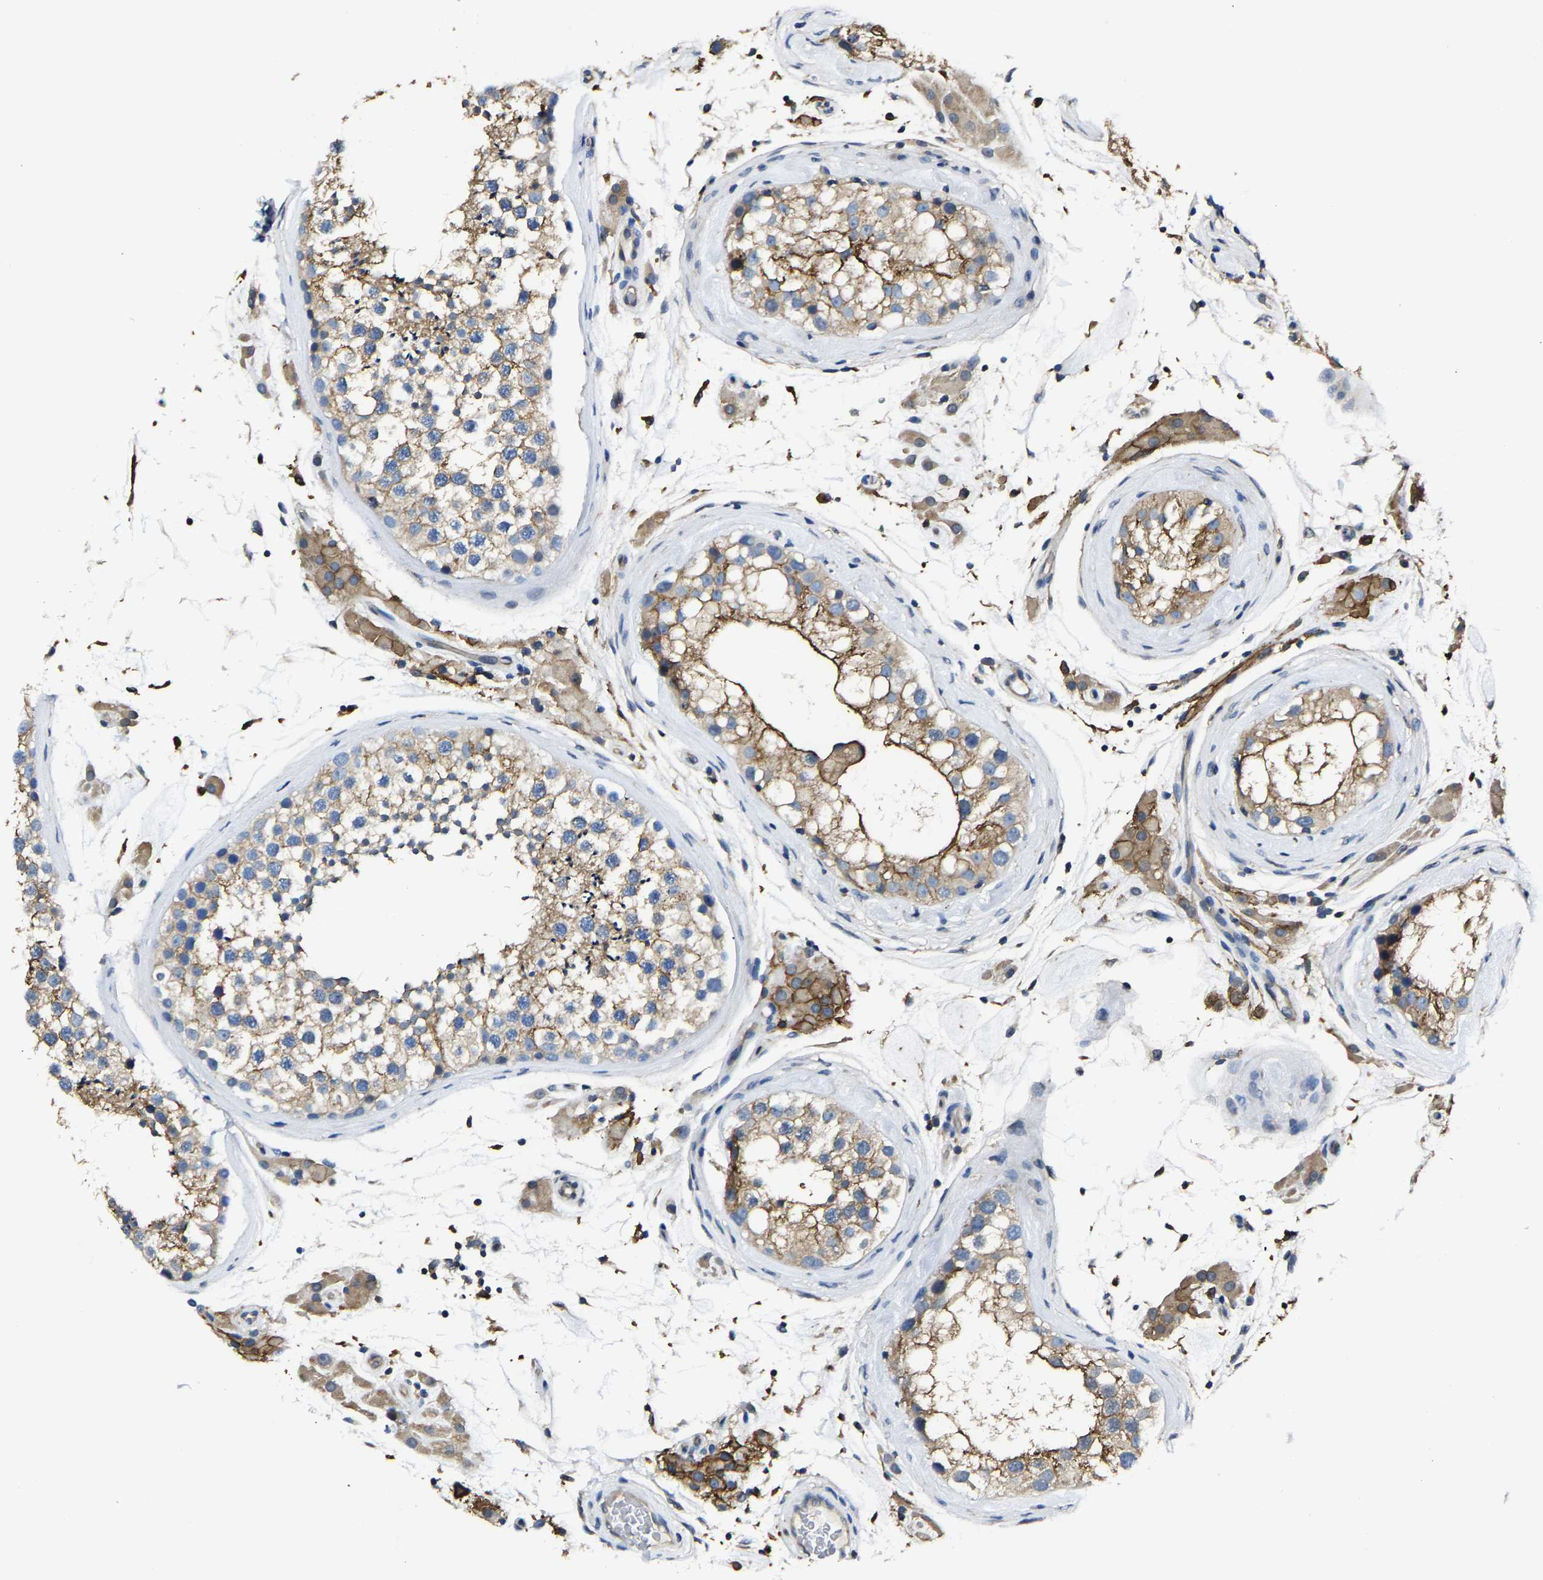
{"staining": {"intensity": "moderate", "quantity": ">75%", "location": "cytoplasmic/membranous"}, "tissue": "testis", "cell_type": "Cells in seminiferous ducts", "image_type": "normal", "snomed": [{"axis": "morphology", "description": "Normal tissue, NOS"}, {"axis": "topography", "description": "Testis"}], "caption": "A brown stain labels moderate cytoplasmic/membranous staining of a protein in cells in seminiferous ducts of normal human testis. The protein is shown in brown color, while the nuclei are stained blue.", "gene": "TRAF6", "patient": {"sex": "male", "age": 46}}